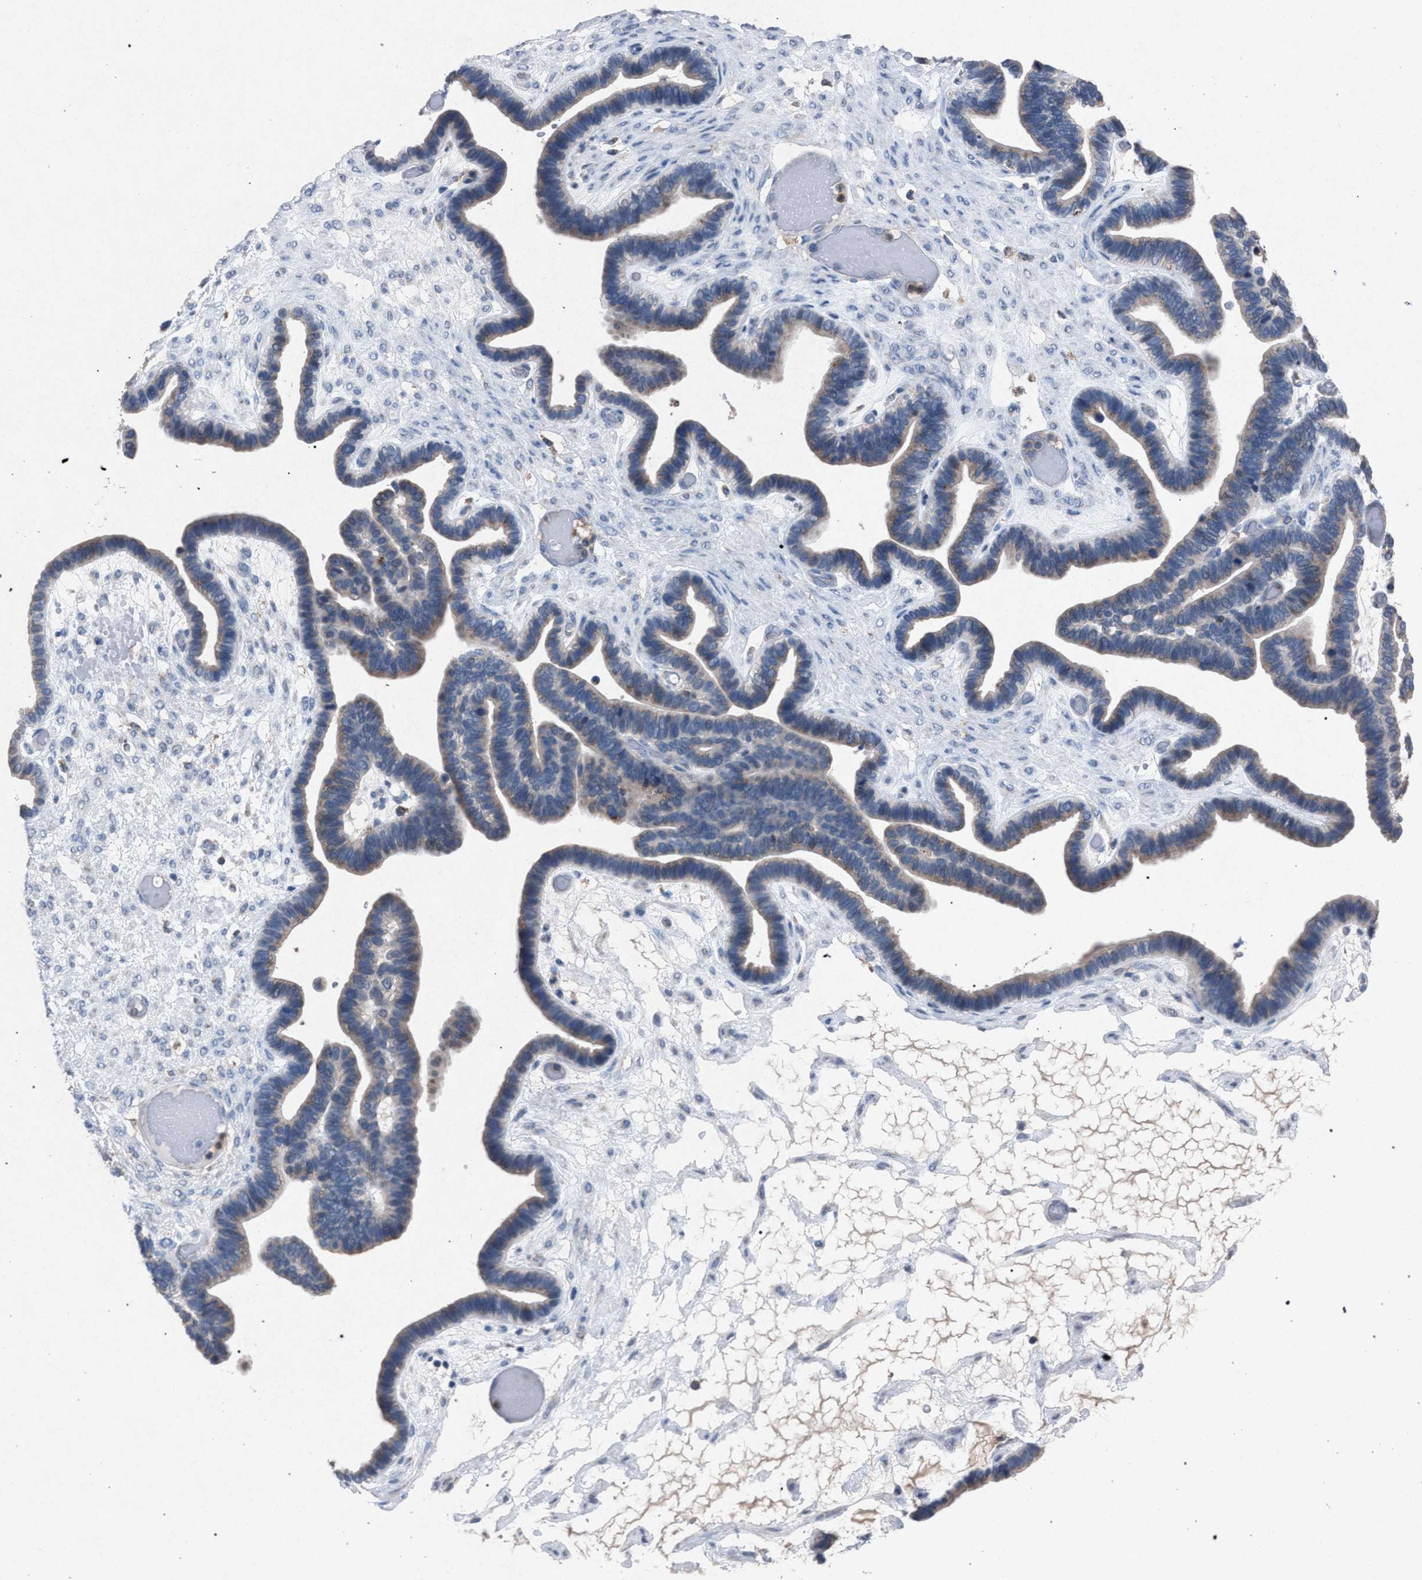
{"staining": {"intensity": "weak", "quantity": "<25%", "location": "cytoplasmic/membranous"}, "tissue": "ovarian cancer", "cell_type": "Tumor cells", "image_type": "cancer", "snomed": [{"axis": "morphology", "description": "Cystadenocarcinoma, serous, NOS"}, {"axis": "topography", "description": "Ovary"}], "caption": "An IHC histopathology image of ovarian serous cystadenocarcinoma is shown. There is no staining in tumor cells of ovarian serous cystadenocarcinoma. (DAB (3,3'-diaminobenzidine) IHC, high magnification).", "gene": "HSD17B4", "patient": {"sex": "female", "age": 56}}